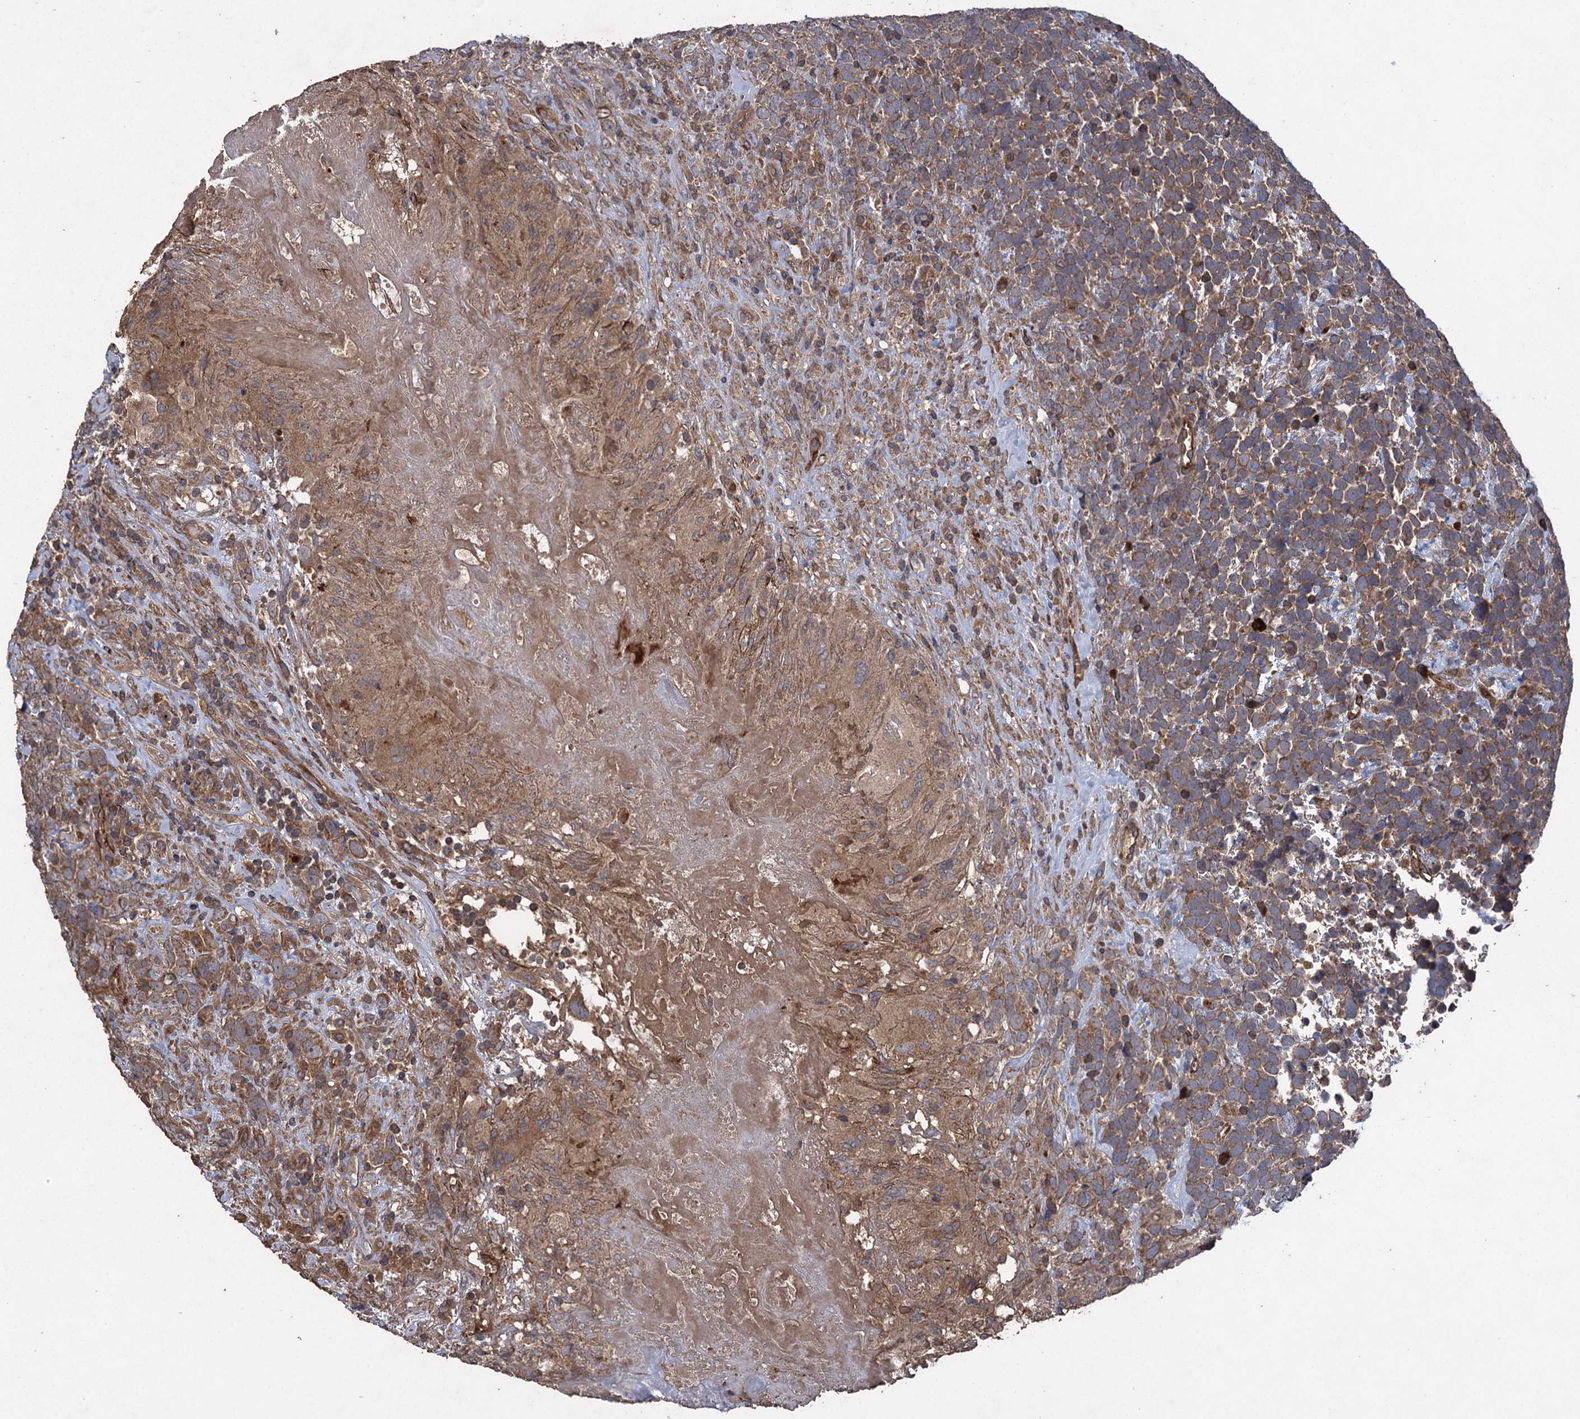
{"staining": {"intensity": "moderate", "quantity": ">75%", "location": "cytoplasmic/membranous"}, "tissue": "urothelial cancer", "cell_type": "Tumor cells", "image_type": "cancer", "snomed": [{"axis": "morphology", "description": "Urothelial carcinoma, High grade"}, {"axis": "topography", "description": "Urinary bladder"}], "caption": "This is an image of immunohistochemistry (IHC) staining of urothelial cancer, which shows moderate expression in the cytoplasmic/membranous of tumor cells.", "gene": "TXNDC11", "patient": {"sex": "female", "age": 82}}